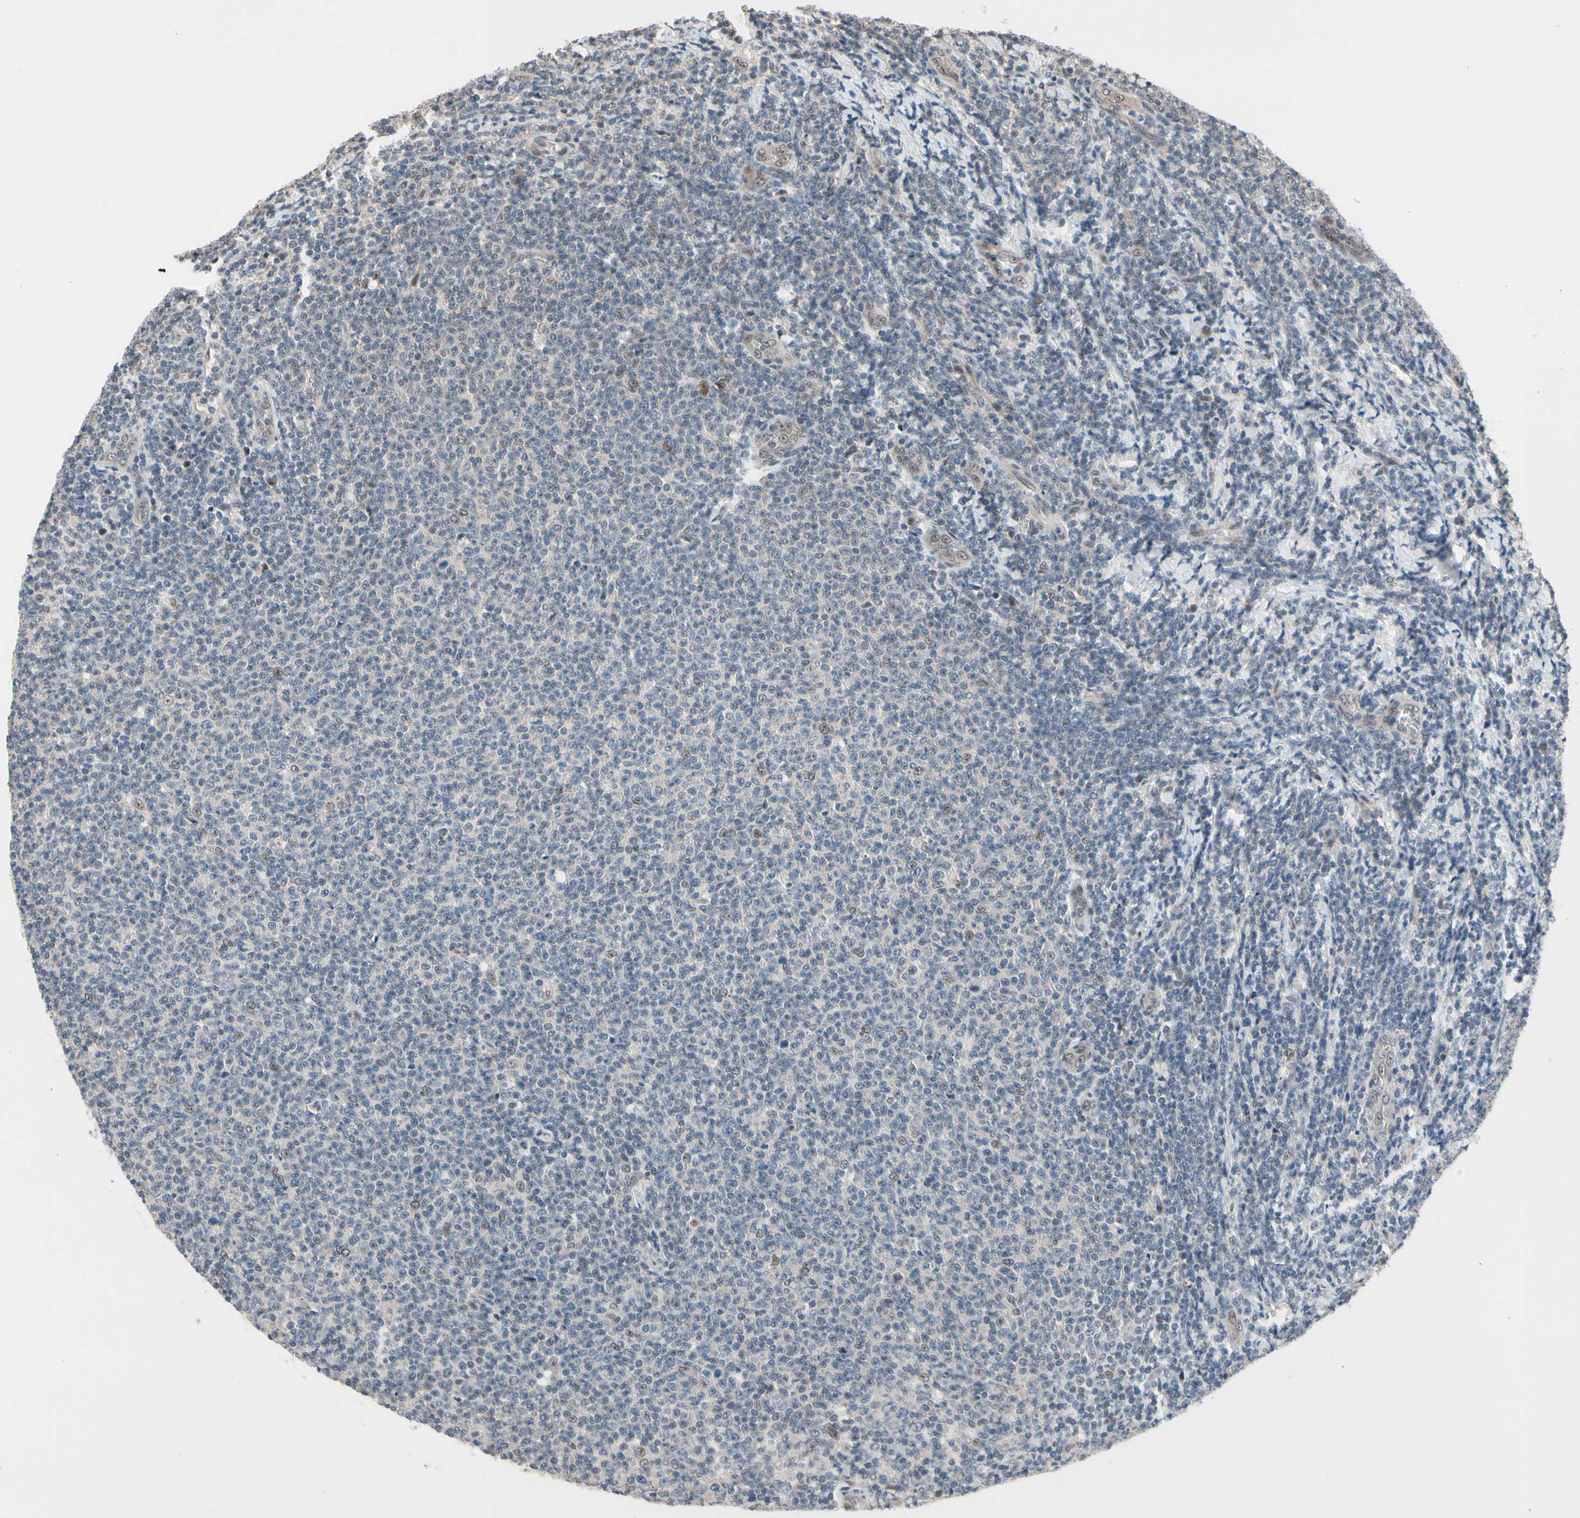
{"staining": {"intensity": "weak", "quantity": "<25%", "location": "cytoplasmic/membranous"}, "tissue": "lymphoma", "cell_type": "Tumor cells", "image_type": "cancer", "snomed": [{"axis": "morphology", "description": "Malignant lymphoma, non-Hodgkin's type, Low grade"}, {"axis": "topography", "description": "Lymph node"}], "caption": "Histopathology image shows no significant protein staining in tumor cells of lymphoma.", "gene": "NGEF", "patient": {"sex": "male", "age": 66}}